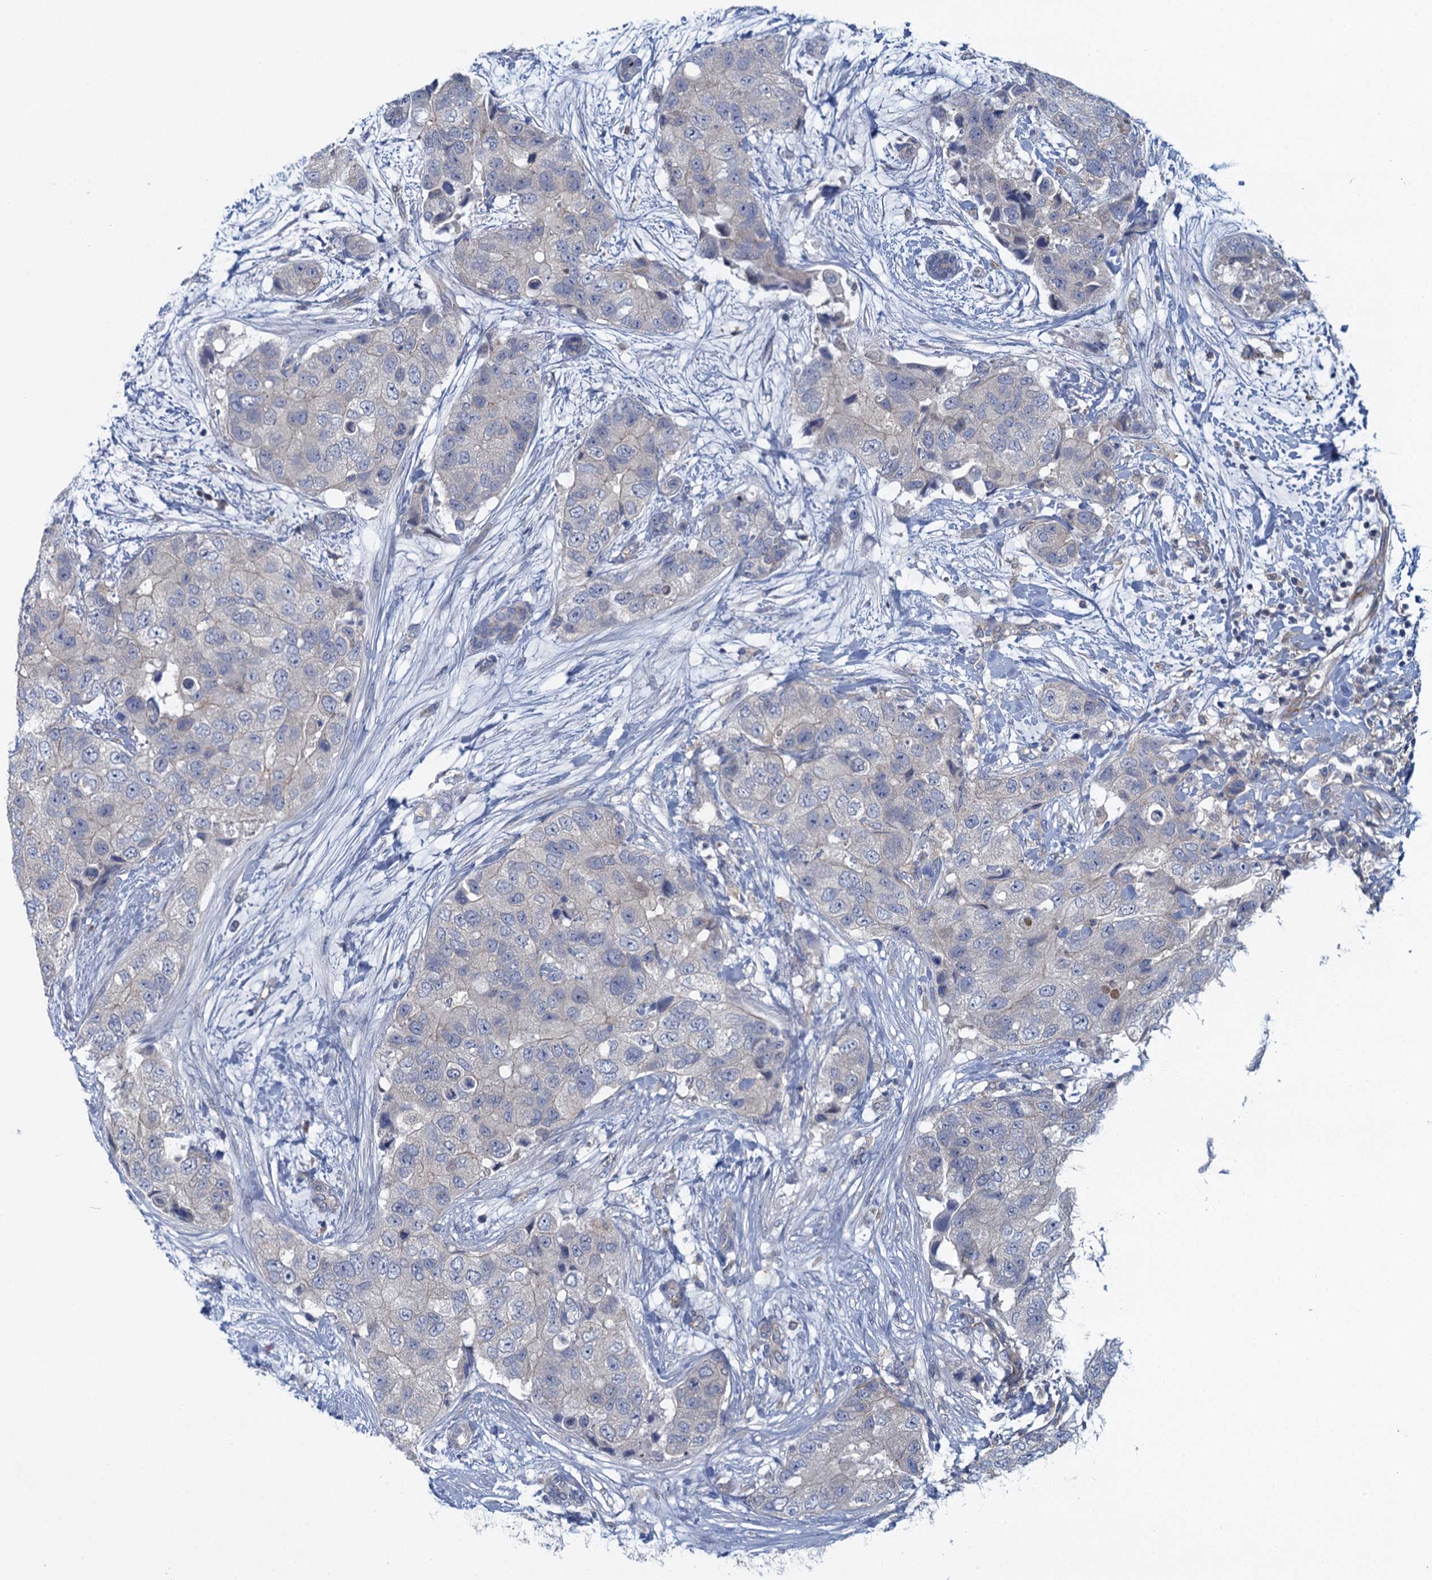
{"staining": {"intensity": "negative", "quantity": "none", "location": "none"}, "tissue": "breast cancer", "cell_type": "Tumor cells", "image_type": "cancer", "snomed": [{"axis": "morphology", "description": "Duct carcinoma"}, {"axis": "topography", "description": "Breast"}], "caption": "Tumor cells are negative for protein expression in human breast cancer.", "gene": "NCKAP1L", "patient": {"sex": "female", "age": 62}}